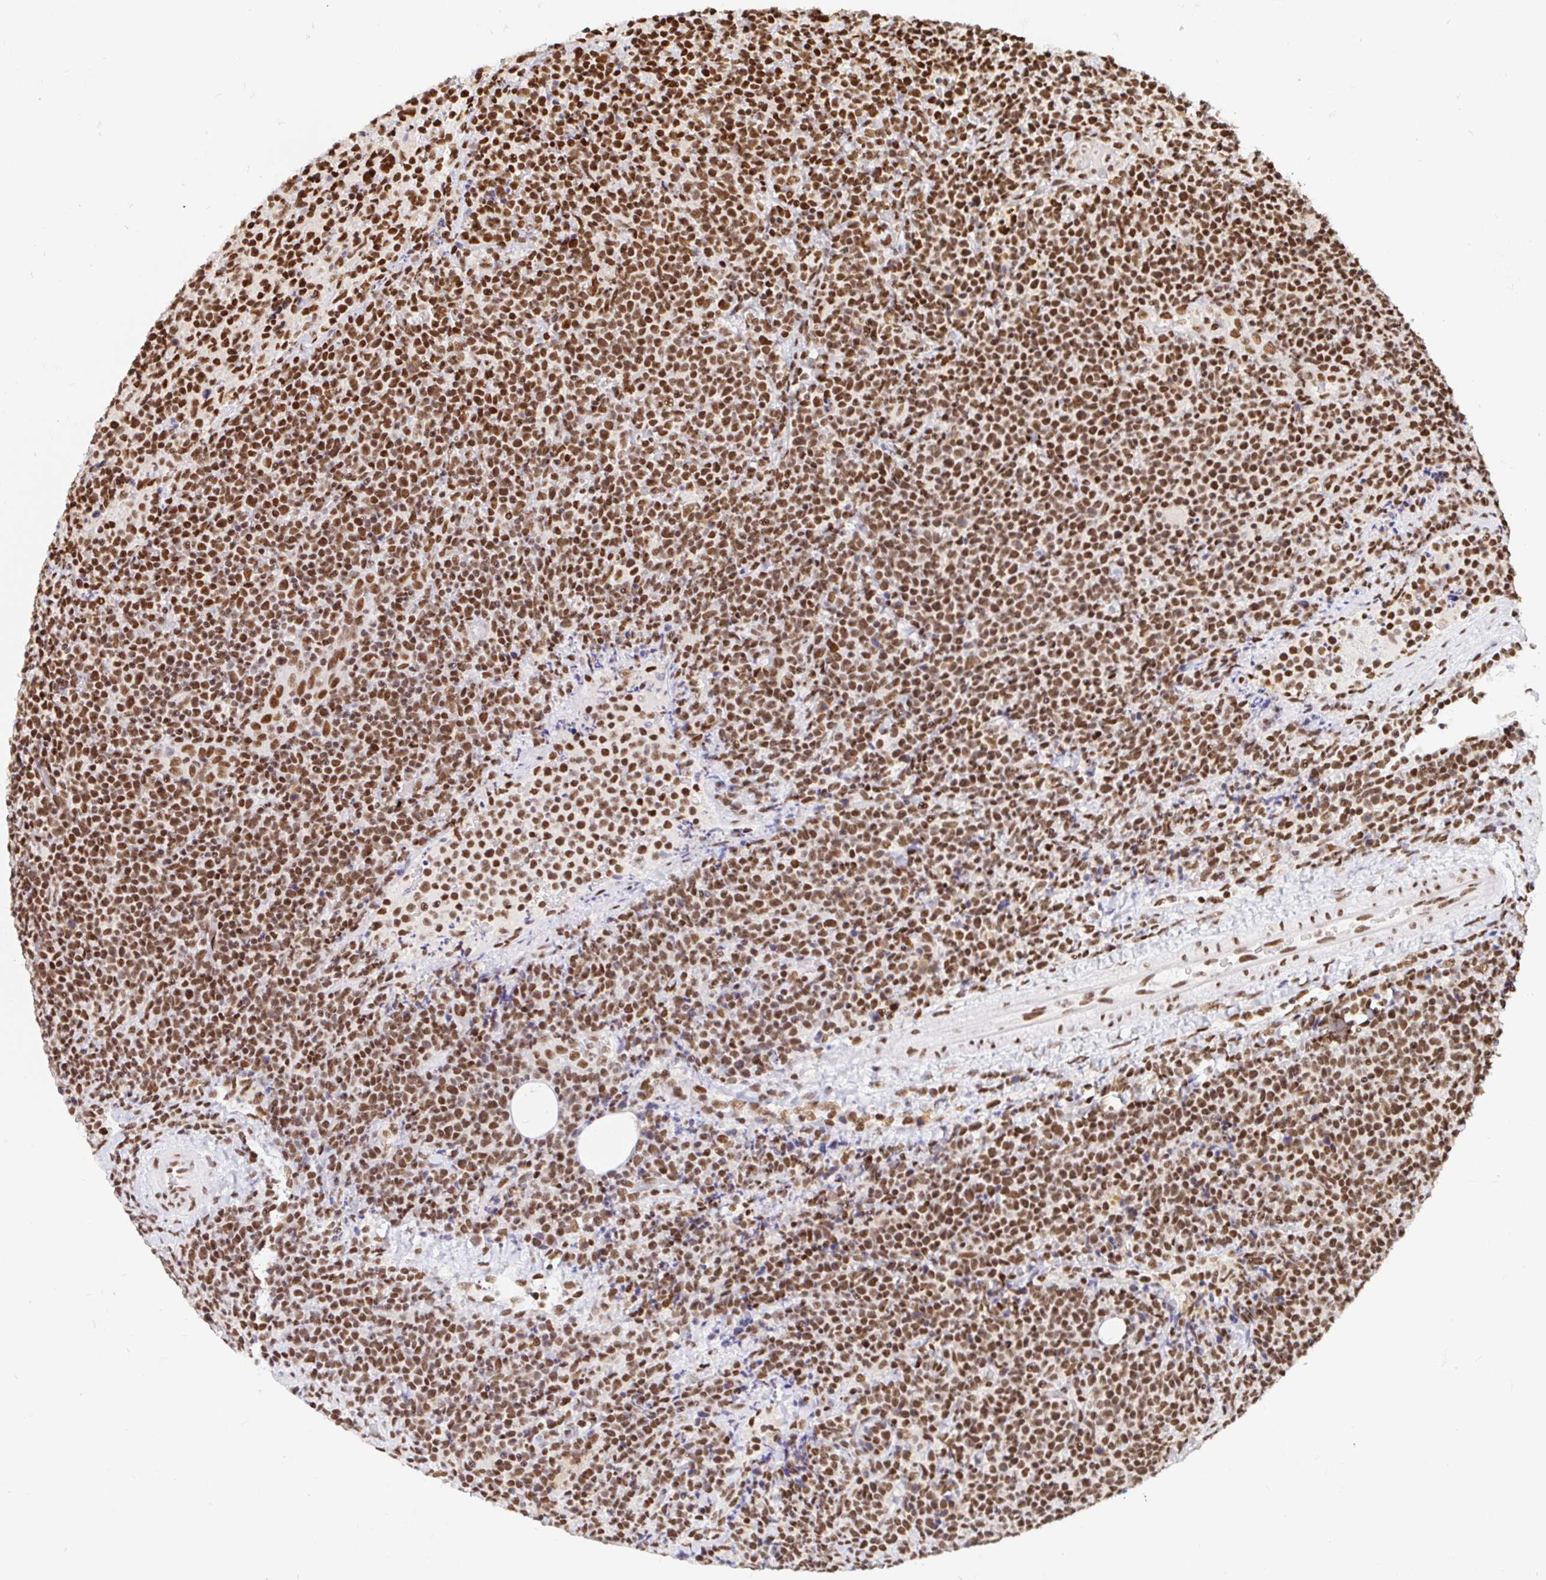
{"staining": {"intensity": "moderate", "quantity": ">75%", "location": "nuclear"}, "tissue": "lymphoma", "cell_type": "Tumor cells", "image_type": "cancer", "snomed": [{"axis": "morphology", "description": "Malignant lymphoma, non-Hodgkin's type, High grade"}, {"axis": "topography", "description": "Lymph node"}], "caption": "DAB immunohistochemical staining of human high-grade malignant lymphoma, non-Hodgkin's type exhibits moderate nuclear protein positivity in about >75% of tumor cells.", "gene": "RBMX", "patient": {"sex": "male", "age": 61}}